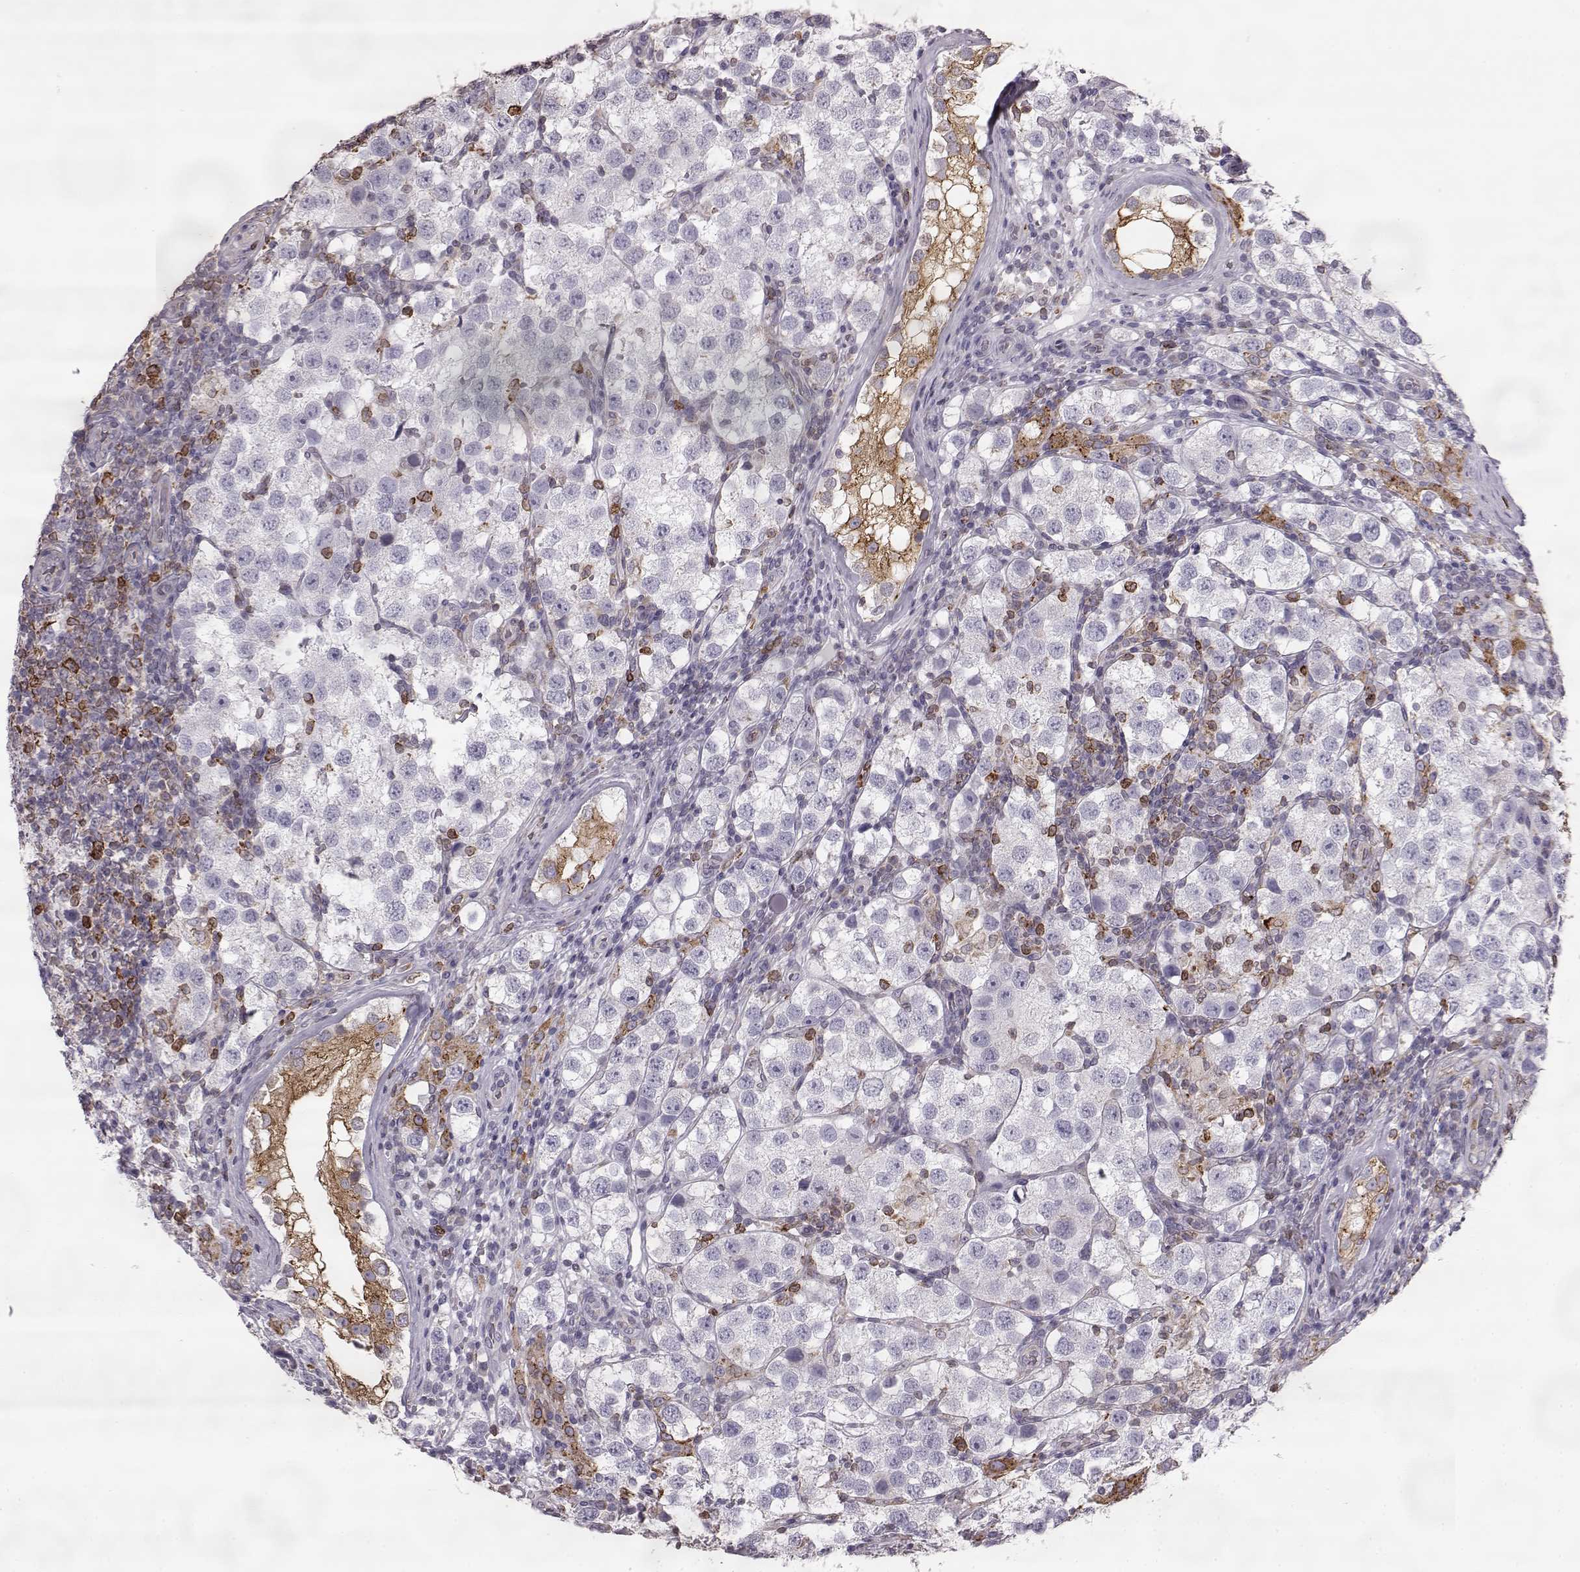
{"staining": {"intensity": "negative", "quantity": "none", "location": "none"}, "tissue": "testis cancer", "cell_type": "Tumor cells", "image_type": "cancer", "snomed": [{"axis": "morphology", "description": "Seminoma, NOS"}, {"axis": "topography", "description": "Testis"}], "caption": "This is an IHC histopathology image of human testis cancer. There is no expression in tumor cells.", "gene": "ELOVL5", "patient": {"sex": "male", "age": 37}}